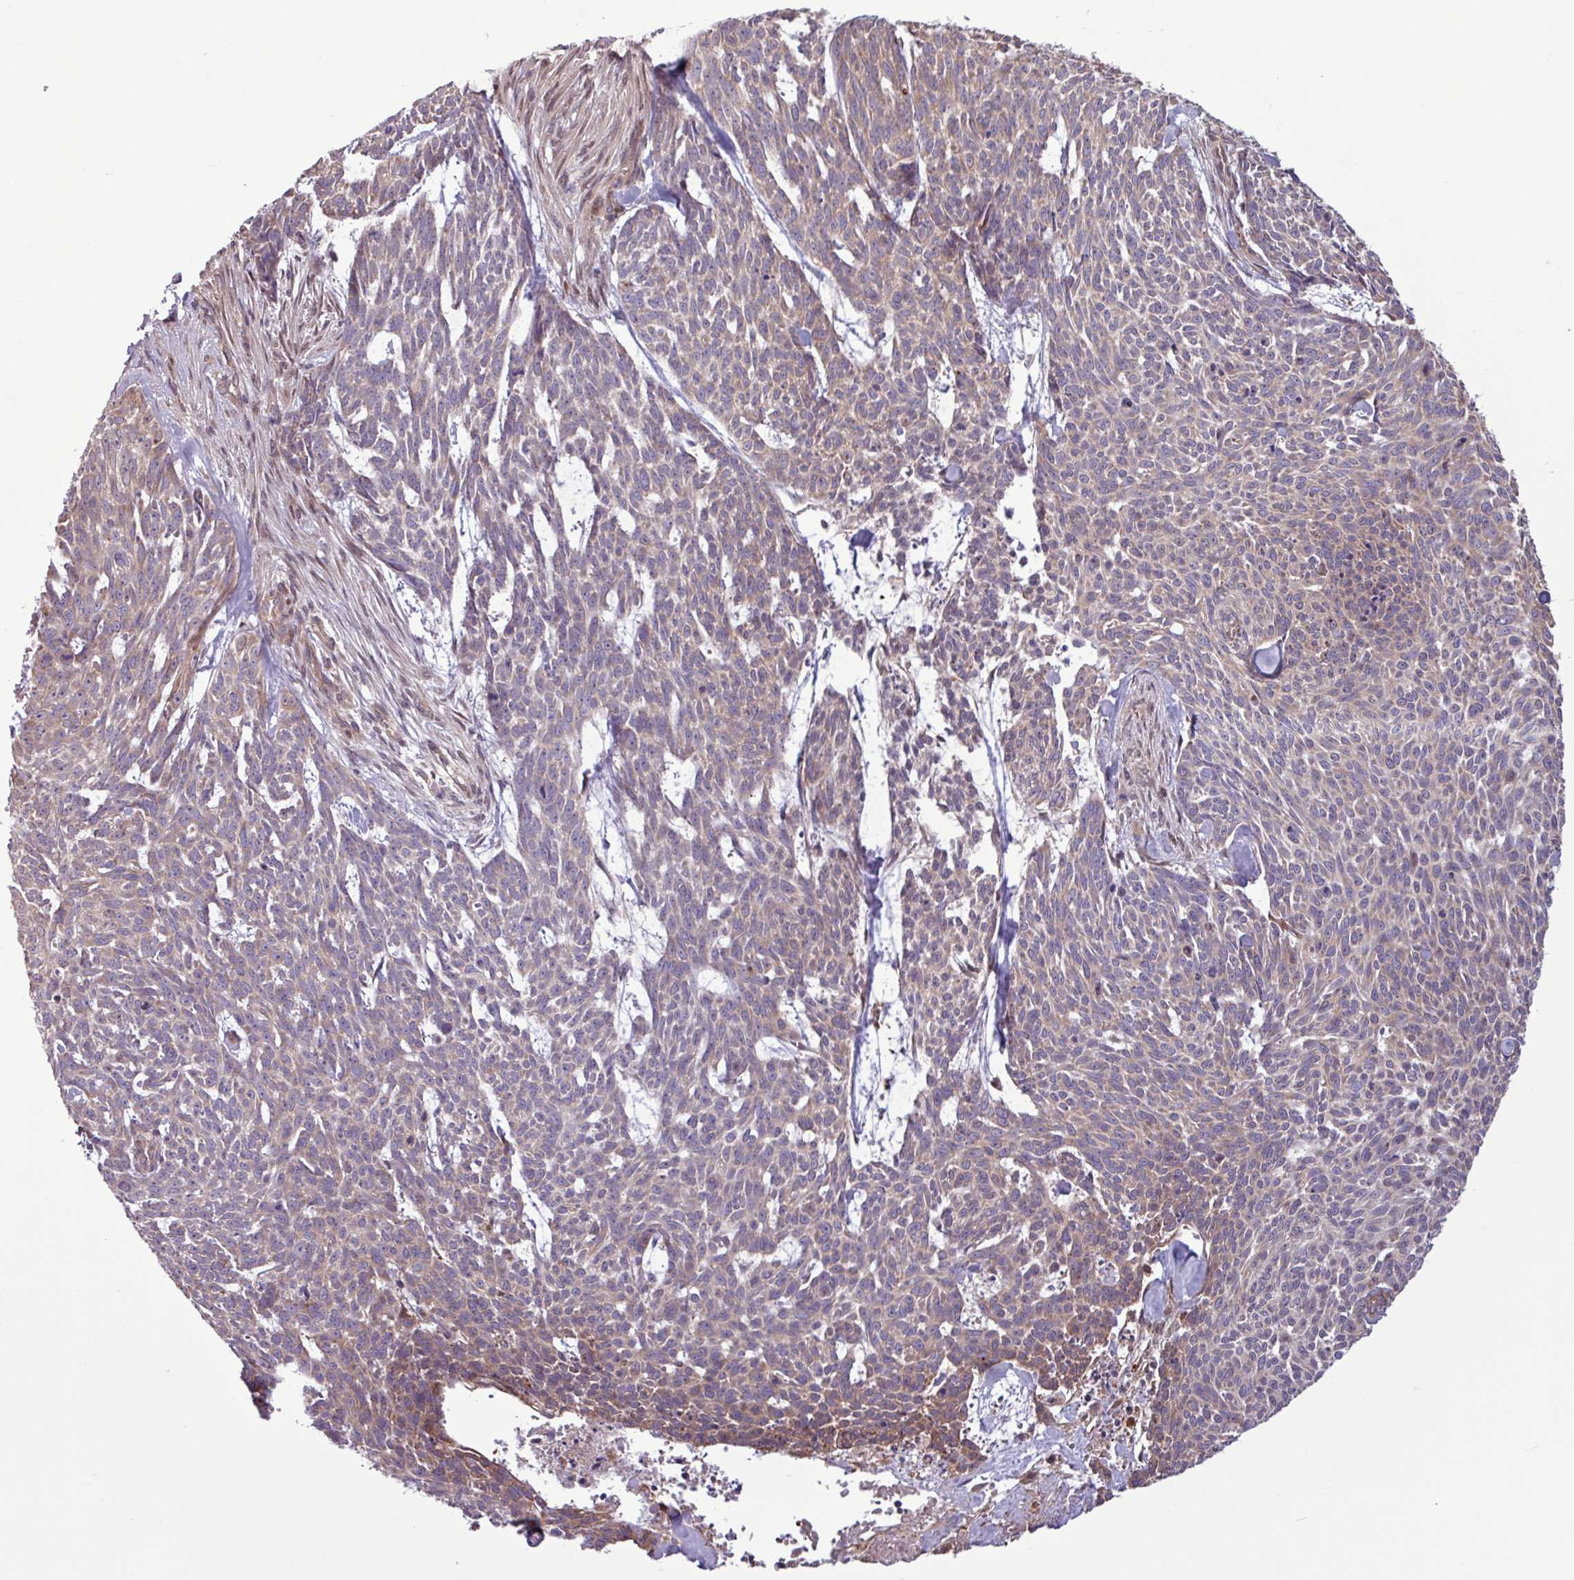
{"staining": {"intensity": "weak", "quantity": "<25%", "location": "cytoplasmic/membranous"}, "tissue": "skin cancer", "cell_type": "Tumor cells", "image_type": "cancer", "snomed": [{"axis": "morphology", "description": "Basal cell carcinoma"}, {"axis": "topography", "description": "Skin"}], "caption": "Human skin basal cell carcinoma stained for a protein using immunohistochemistry (IHC) demonstrates no positivity in tumor cells.", "gene": "PDPR", "patient": {"sex": "female", "age": 93}}